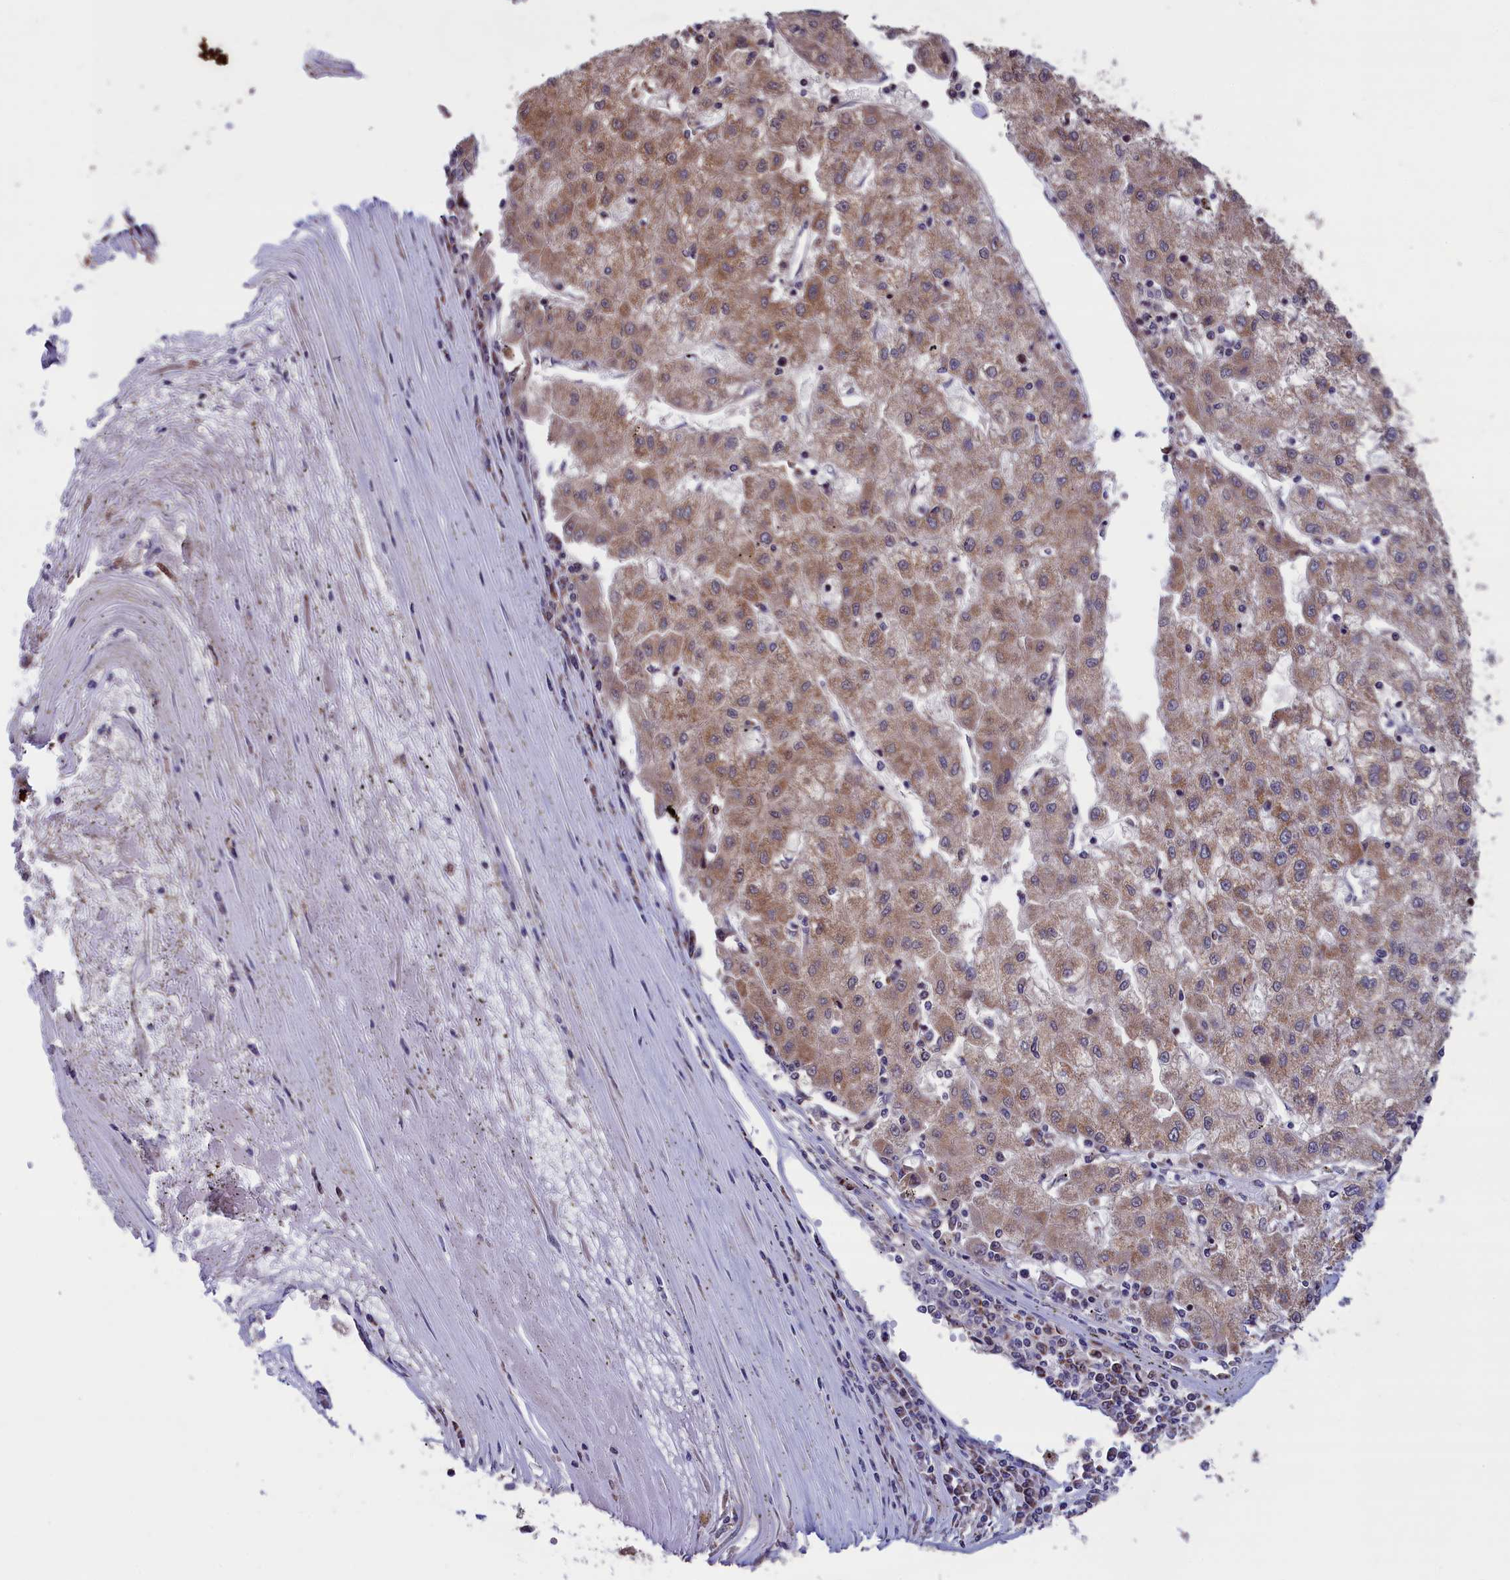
{"staining": {"intensity": "moderate", "quantity": "<25%", "location": "cytoplasmic/membranous"}, "tissue": "liver cancer", "cell_type": "Tumor cells", "image_type": "cancer", "snomed": [{"axis": "morphology", "description": "Carcinoma, Hepatocellular, NOS"}, {"axis": "topography", "description": "Liver"}], "caption": "Liver cancer stained with a brown dye shows moderate cytoplasmic/membranous positive positivity in approximately <25% of tumor cells.", "gene": "TIMM44", "patient": {"sex": "male", "age": 72}}